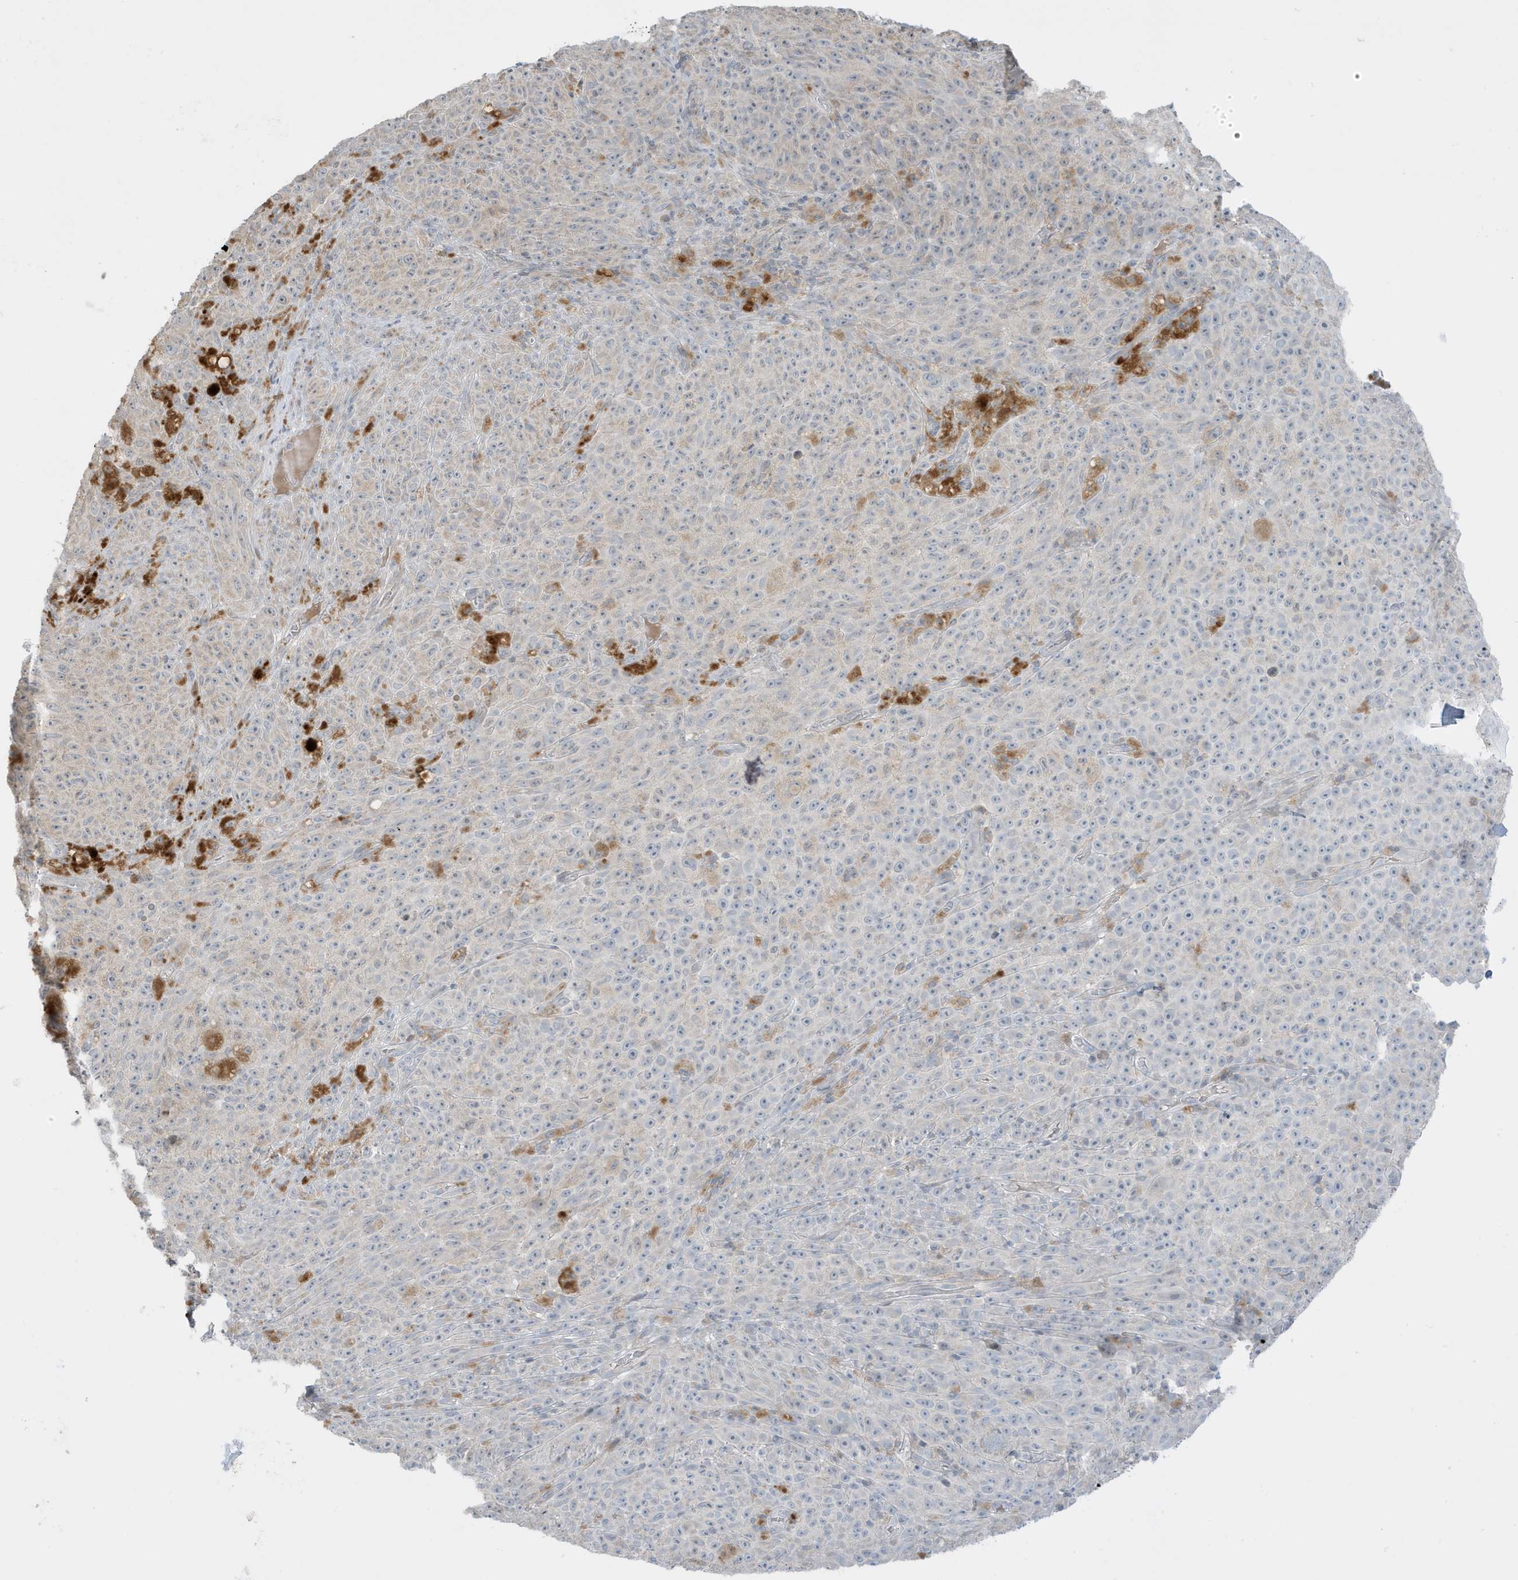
{"staining": {"intensity": "negative", "quantity": "none", "location": "none"}, "tissue": "melanoma", "cell_type": "Tumor cells", "image_type": "cancer", "snomed": [{"axis": "morphology", "description": "Malignant melanoma, NOS"}, {"axis": "topography", "description": "Skin"}], "caption": "Melanoma stained for a protein using IHC exhibits no positivity tumor cells.", "gene": "FNDC1", "patient": {"sex": "female", "age": 82}}